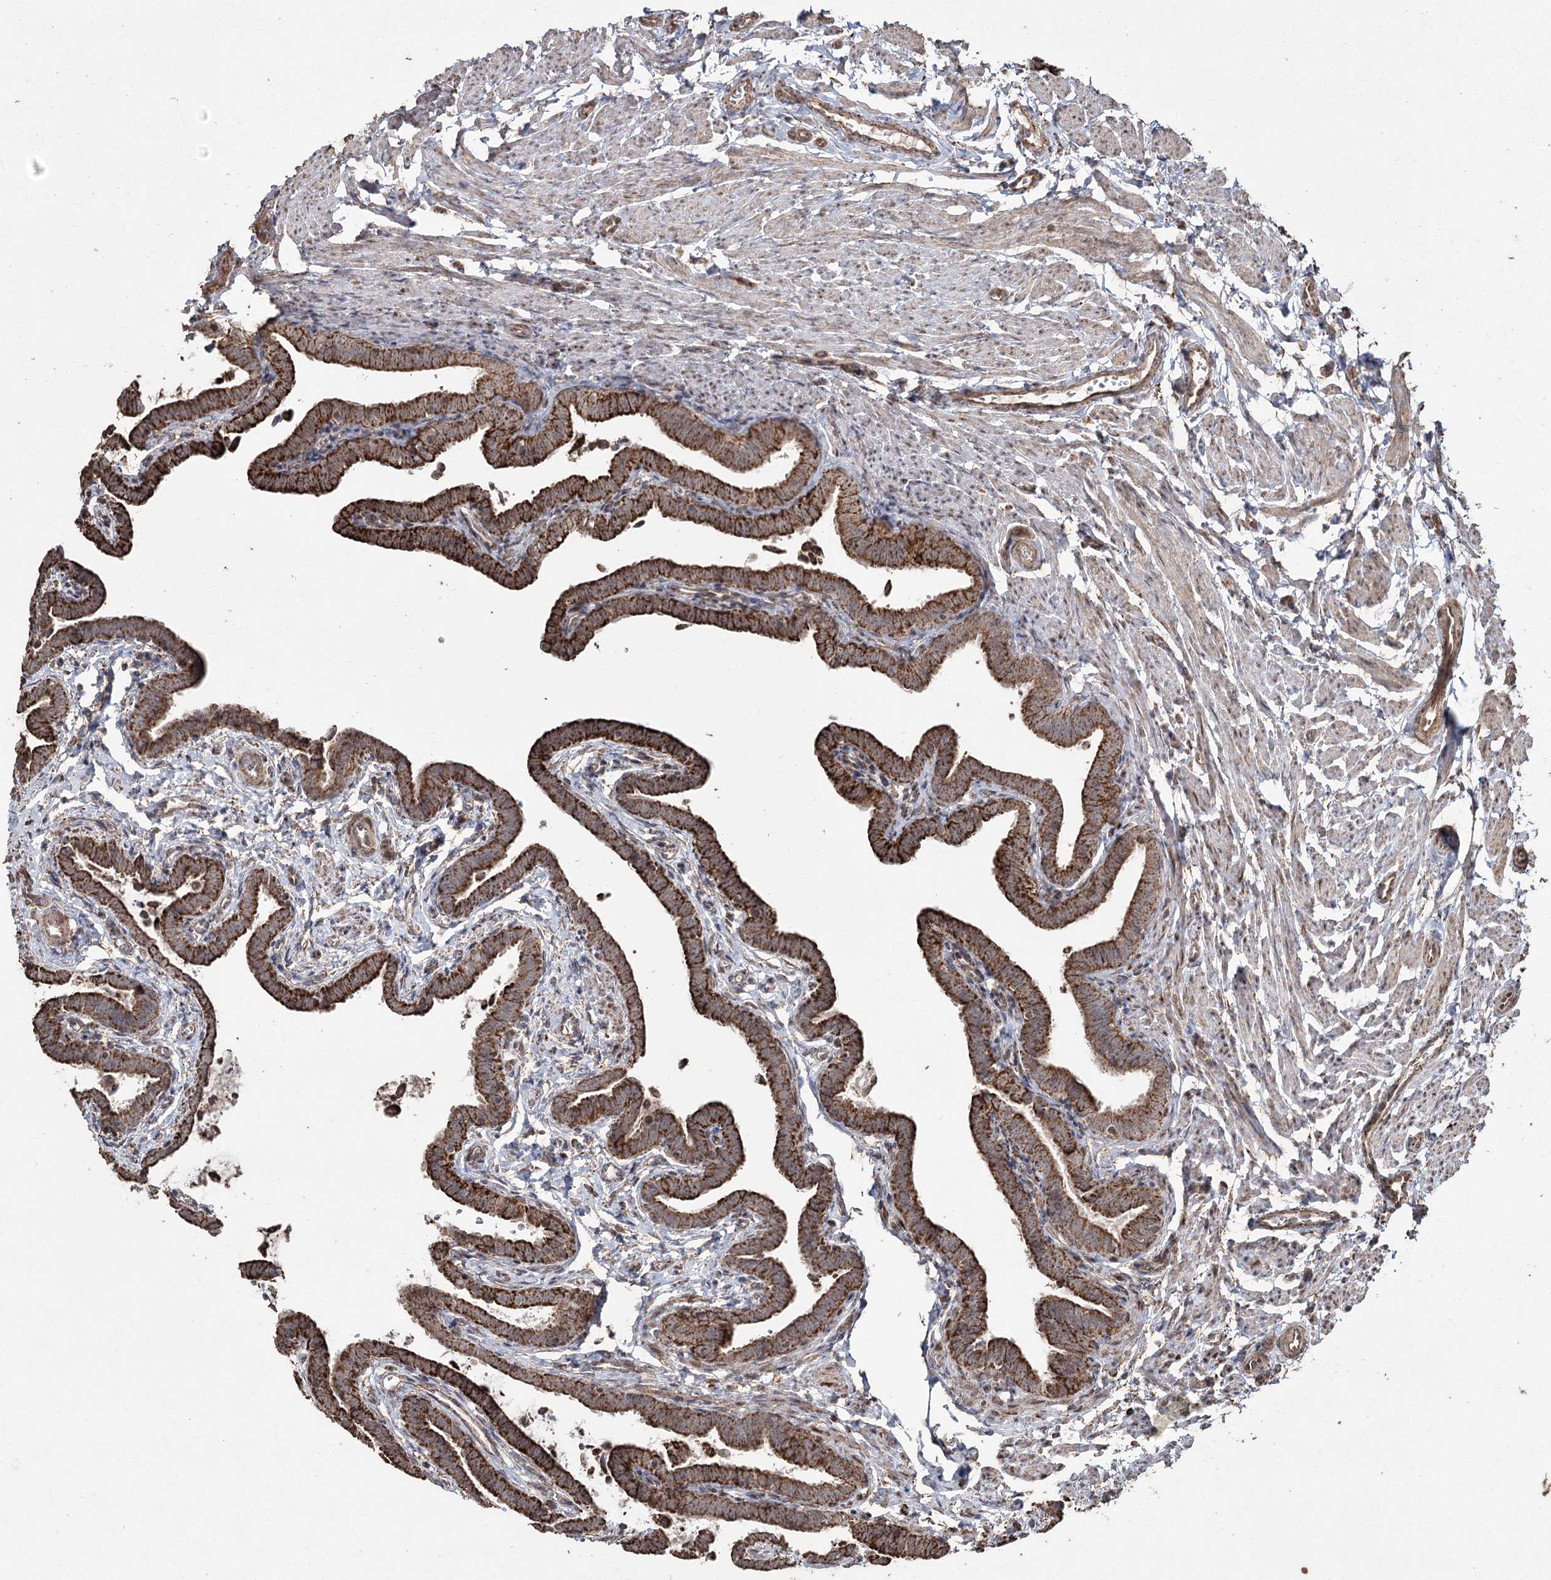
{"staining": {"intensity": "moderate", "quantity": ">75%", "location": "cytoplasmic/membranous"}, "tissue": "fallopian tube", "cell_type": "Glandular cells", "image_type": "normal", "snomed": [{"axis": "morphology", "description": "Normal tissue, NOS"}, {"axis": "topography", "description": "Fallopian tube"}], "caption": "This photomicrograph reveals IHC staining of normal human fallopian tube, with medium moderate cytoplasmic/membranous expression in about >75% of glandular cells.", "gene": "SLF2", "patient": {"sex": "female", "age": 36}}